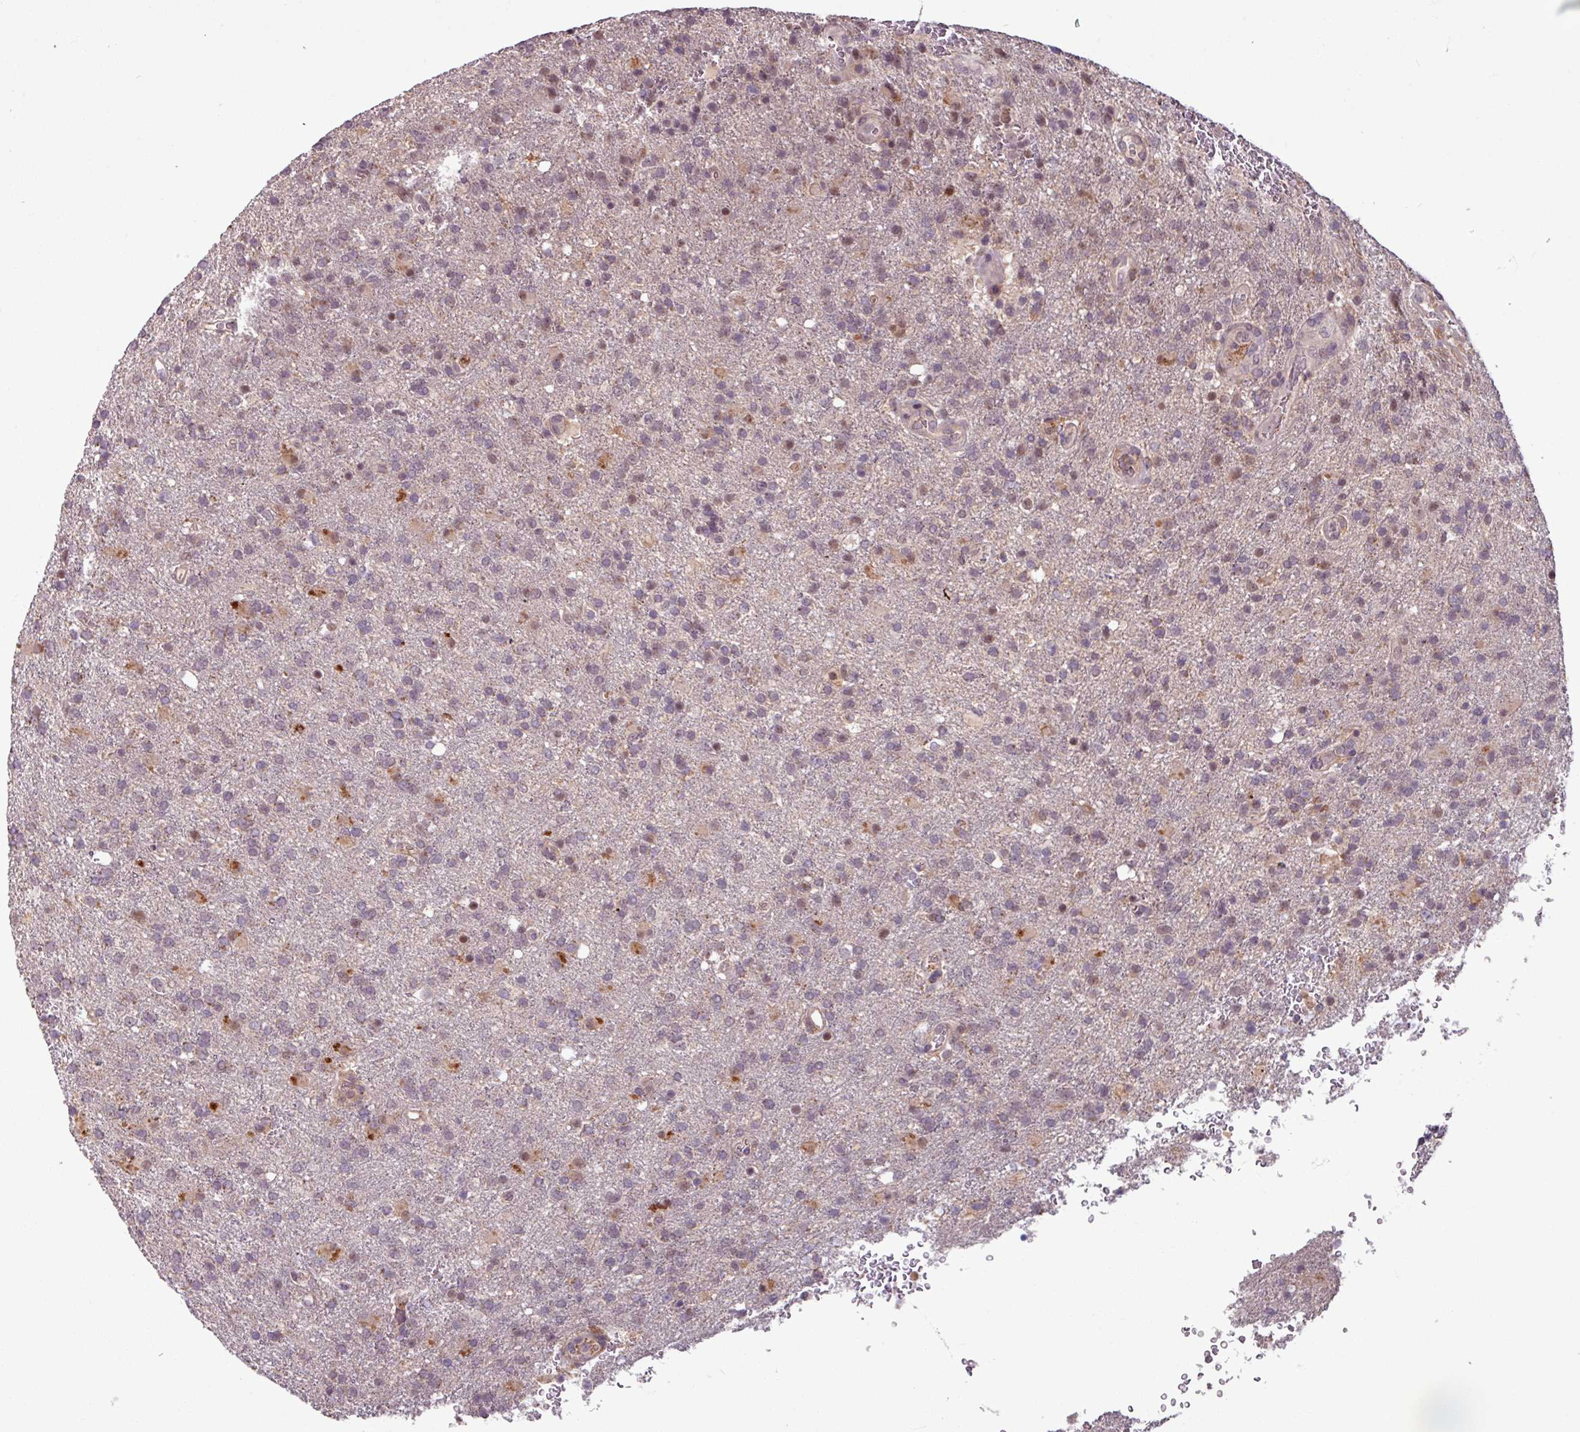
{"staining": {"intensity": "negative", "quantity": "none", "location": "none"}, "tissue": "glioma", "cell_type": "Tumor cells", "image_type": "cancer", "snomed": [{"axis": "morphology", "description": "Glioma, malignant, High grade"}, {"axis": "topography", "description": "Brain"}], "caption": "There is no significant positivity in tumor cells of malignant glioma (high-grade).", "gene": "OR6B1", "patient": {"sex": "female", "age": 74}}